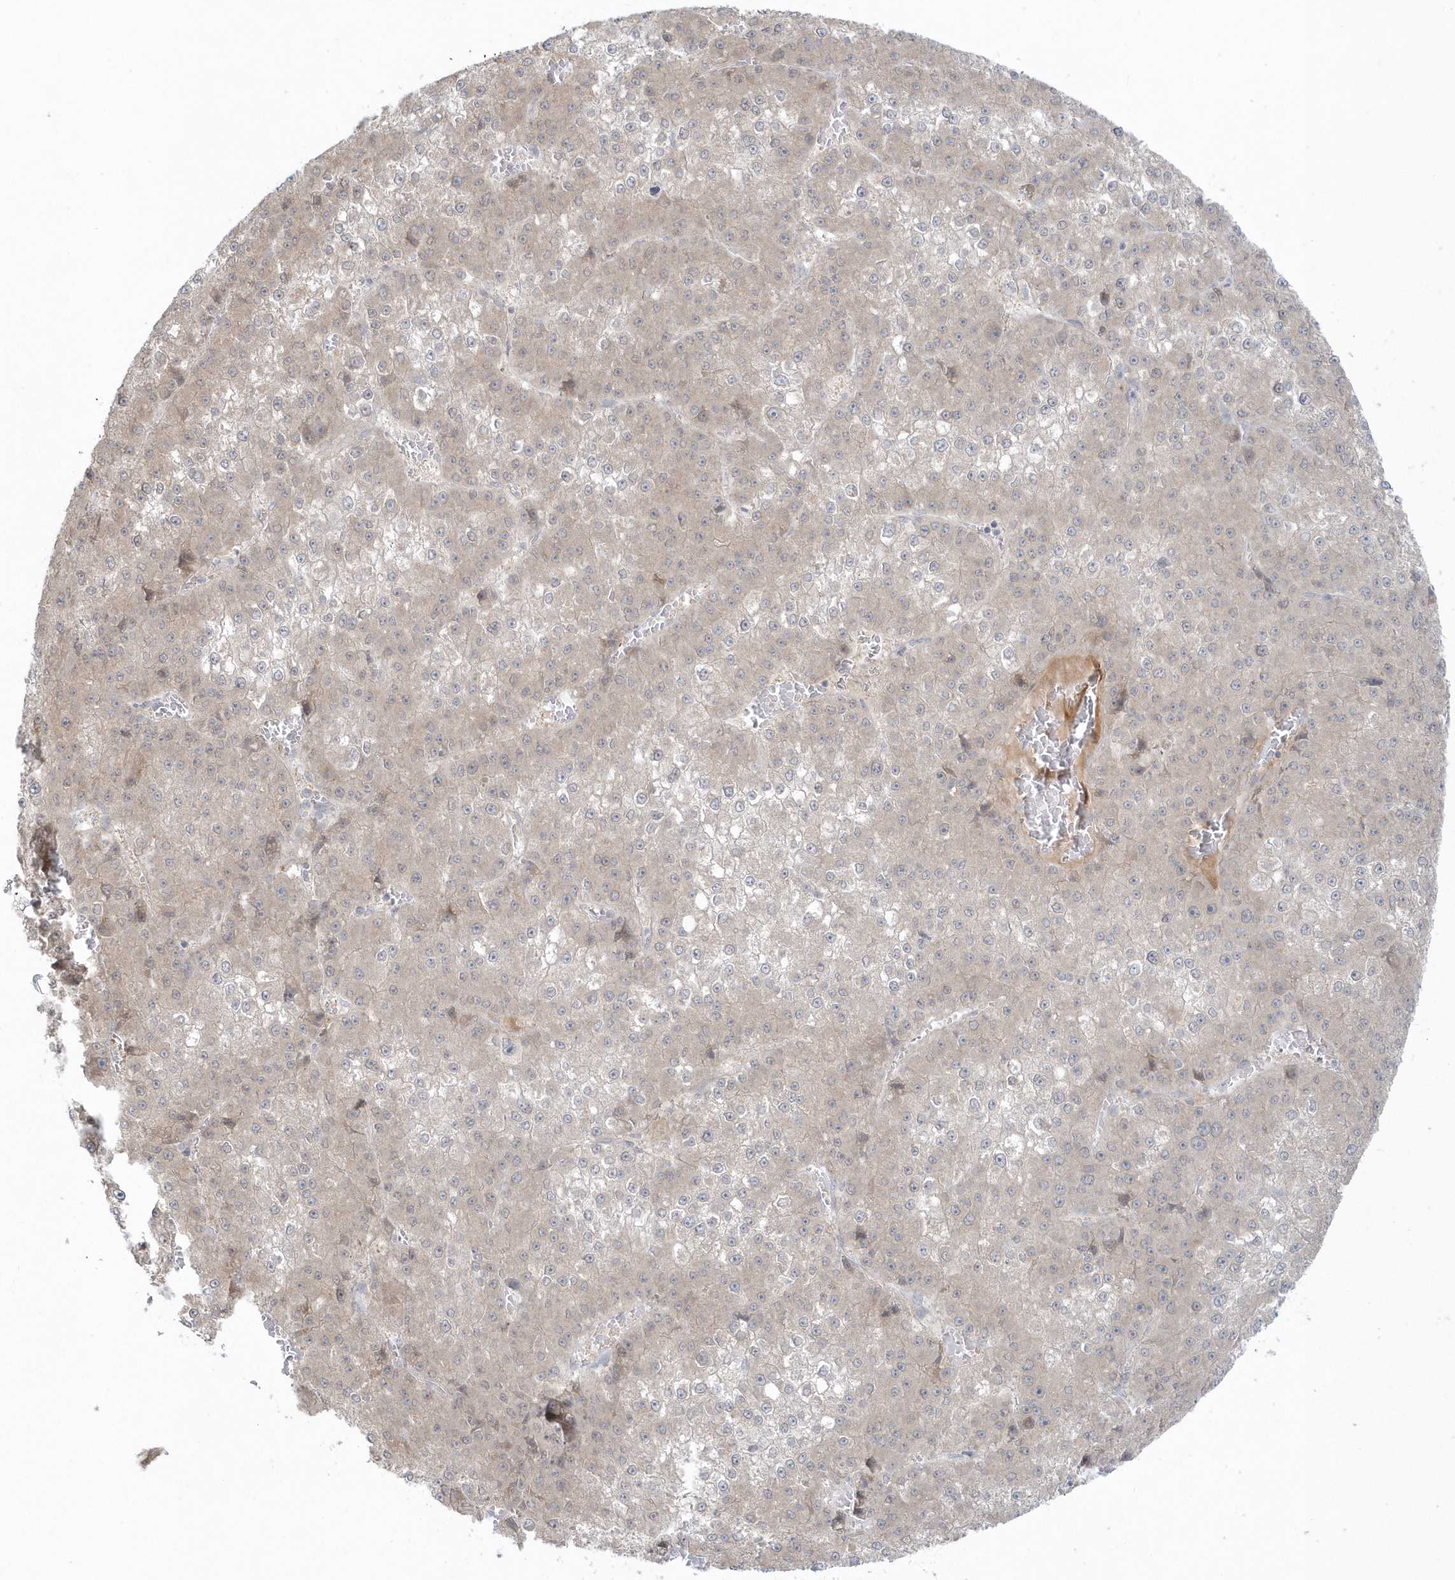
{"staining": {"intensity": "negative", "quantity": "none", "location": "none"}, "tissue": "liver cancer", "cell_type": "Tumor cells", "image_type": "cancer", "snomed": [{"axis": "morphology", "description": "Carcinoma, Hepatocellular, NOS"}, {"axis": "topography", "description": "Liver"}], "caption": "Immunohistochemical staining of human liver cancer shows no significant positivity in tumor cells.", "gene": "BLTP3A", "patient": {"sex": "female", "age": 73}}